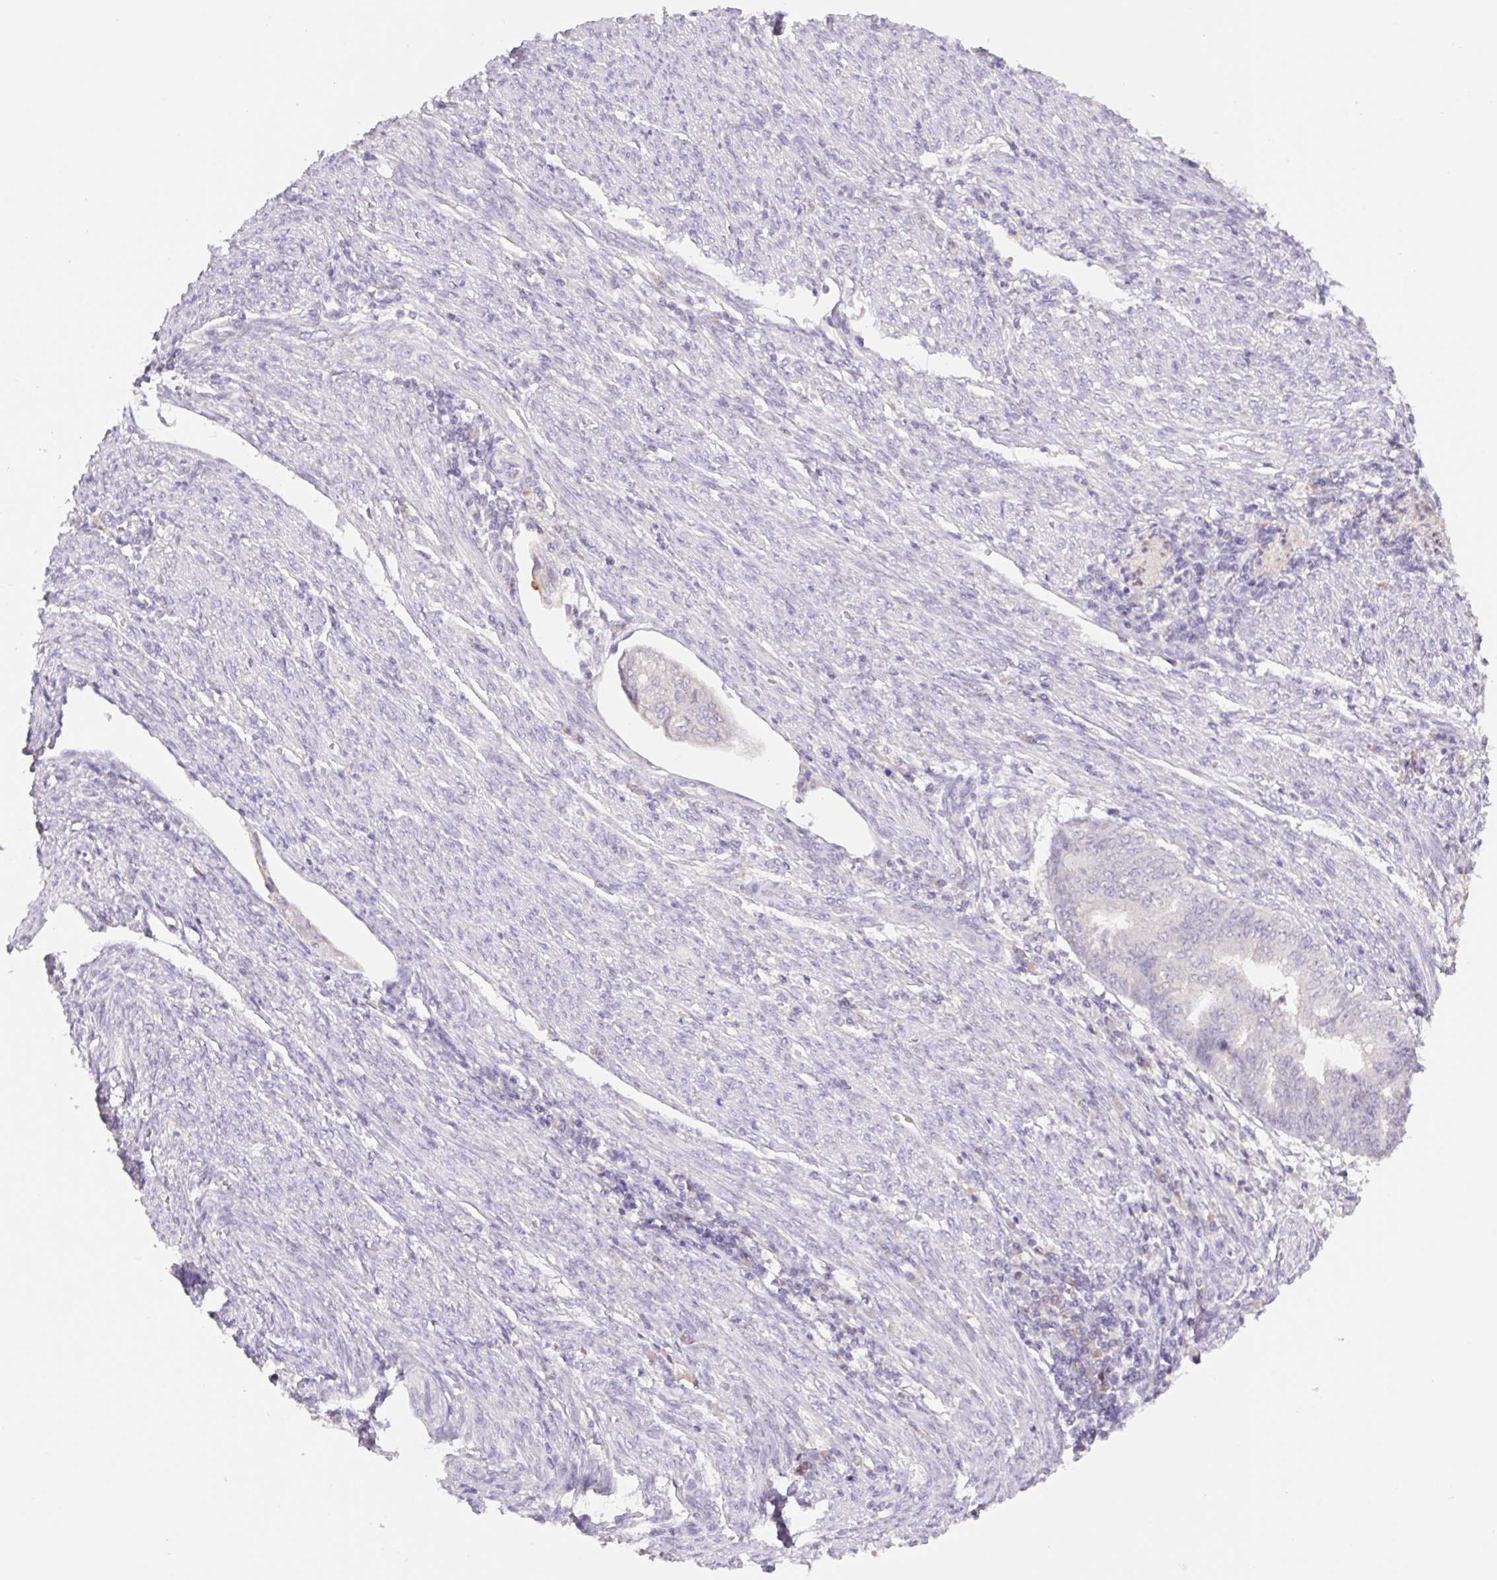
{"staining": {"intensity": "negative", "quantity": "none", "location": "none"}, "tissue": "endometrial cancer", "cell_type": "Tumor cells", "image_type": "cancer", "snomed": [{"axis": "morphology", "description": "Adenocarcinoma, NOS"}, {"axis": "topography", "description": "Endometrium"}], "caption": "DAB immunohistochemical staining of human endometrial cancer (adenocarcinoma) reveals no significant positivity in tumor cells.", "gene": "PNMA8B", "patient": {"sex": "female", "age": 79}}